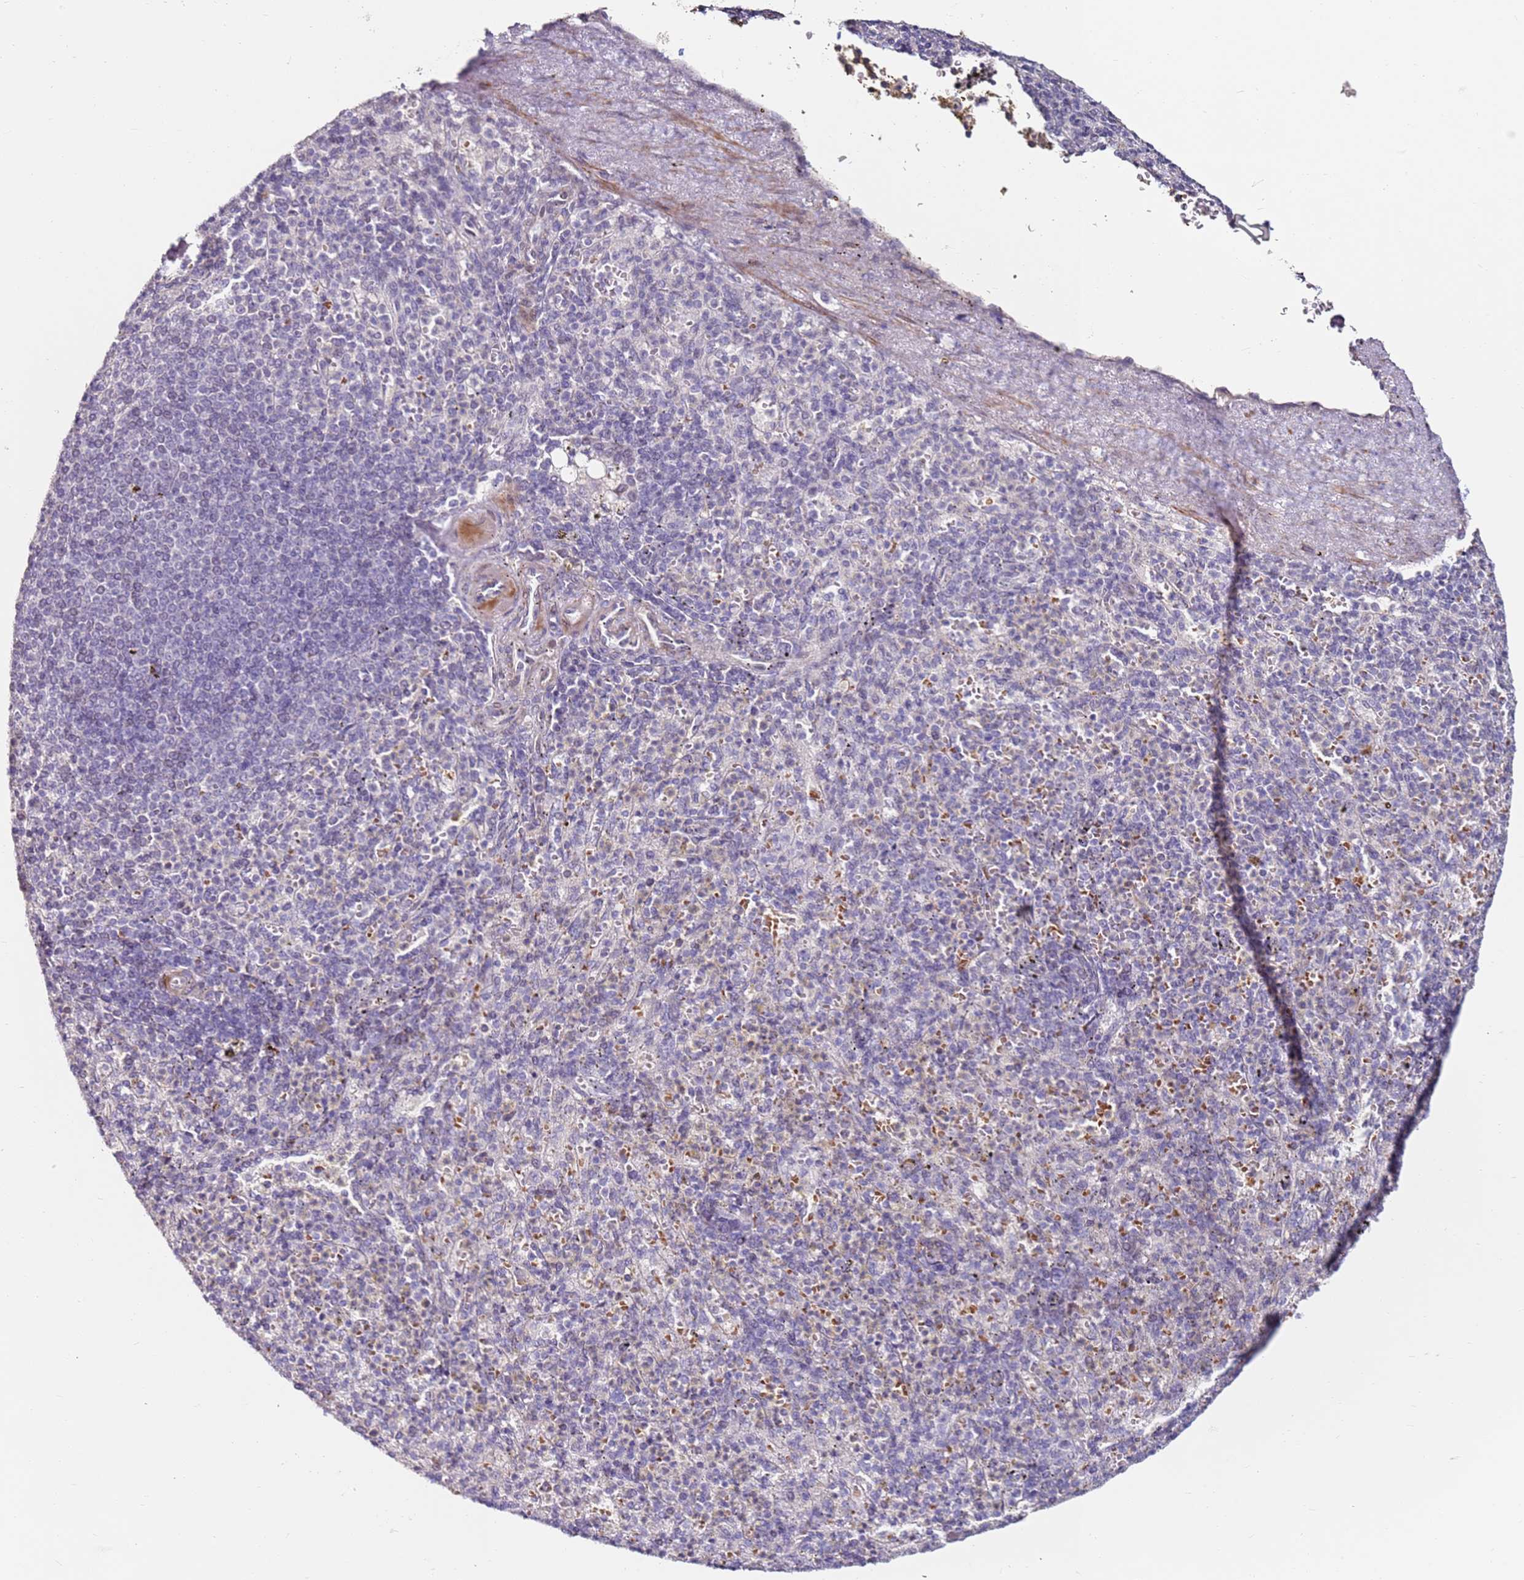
{"staining": {"intensity": "negative", "quantity": "none", "location": "none"}, "tissue": "spleen", "cell_type": "Cells in red pulp", "image_type": "normal", "snomed": [{"axis": "morphology", "description": "Normal tissue, NOS"}, {"axis": "topography", "description": "Spleen"}], "caption": "Immunohistochemistry (IHC) image of benign spleen stained for a protein (brown), which demonstrates no expression in cells in red pulp.", "gene": "RARS2", "patient": {"sex": "female", "age": 74}}